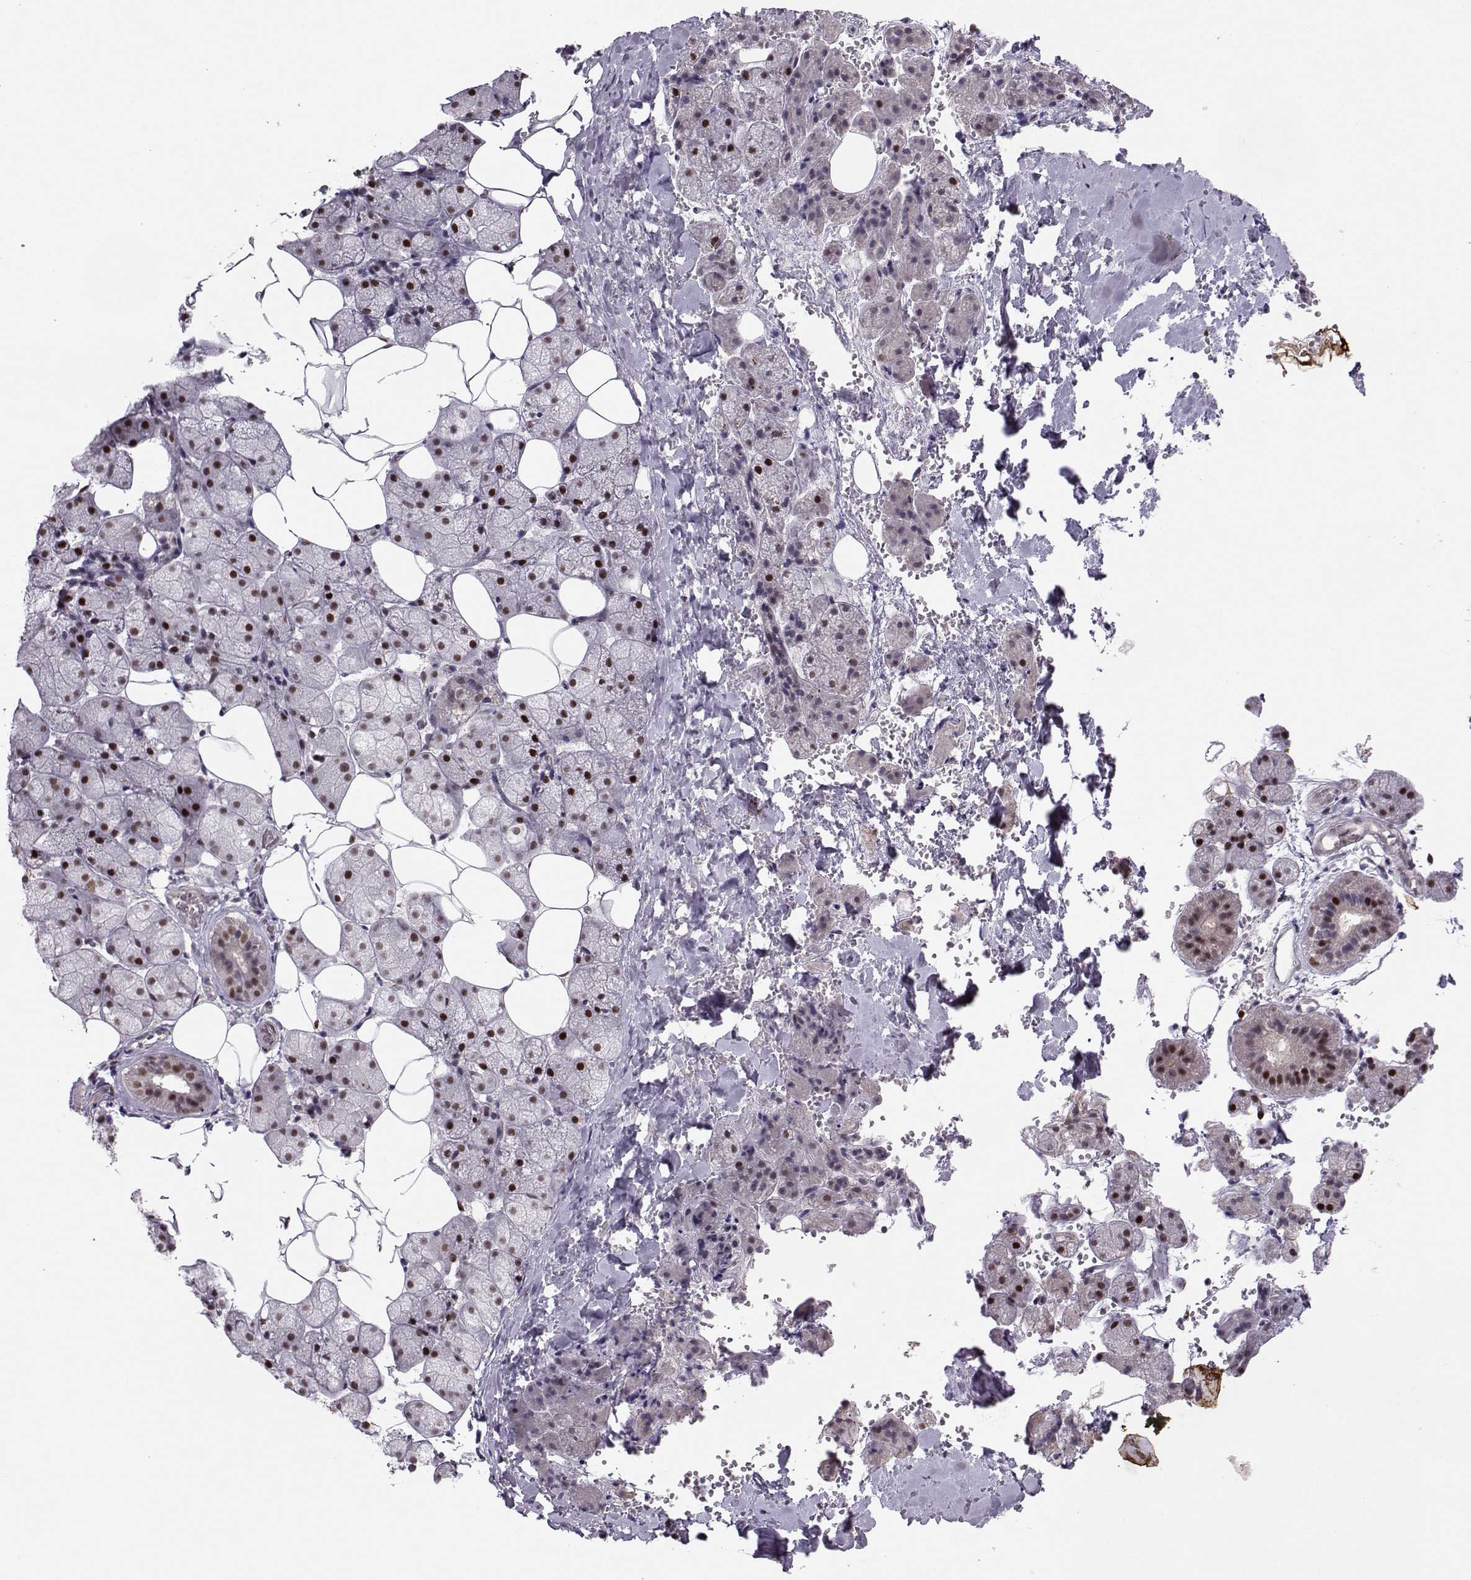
{"staining": {"intensity": "moderate", "quantity": ">75%", "location": "nuclear"}, "tissue": "salivary gland", "cell_type": "Glandular cells", "image_type": "normal", "snomed": [{"axis": "morphology", "description": "Normal tissue, NOS"}, {"axis": "topography", "description": "Salivary gland"}], "caption": "Moderate nuclear staining for a protein is identified in about >75% of glandular cells of normal salivary gland using immunohistochemistry.", "gene": "SNAPC2", "patient": {"sex": "male", "age": 38}}